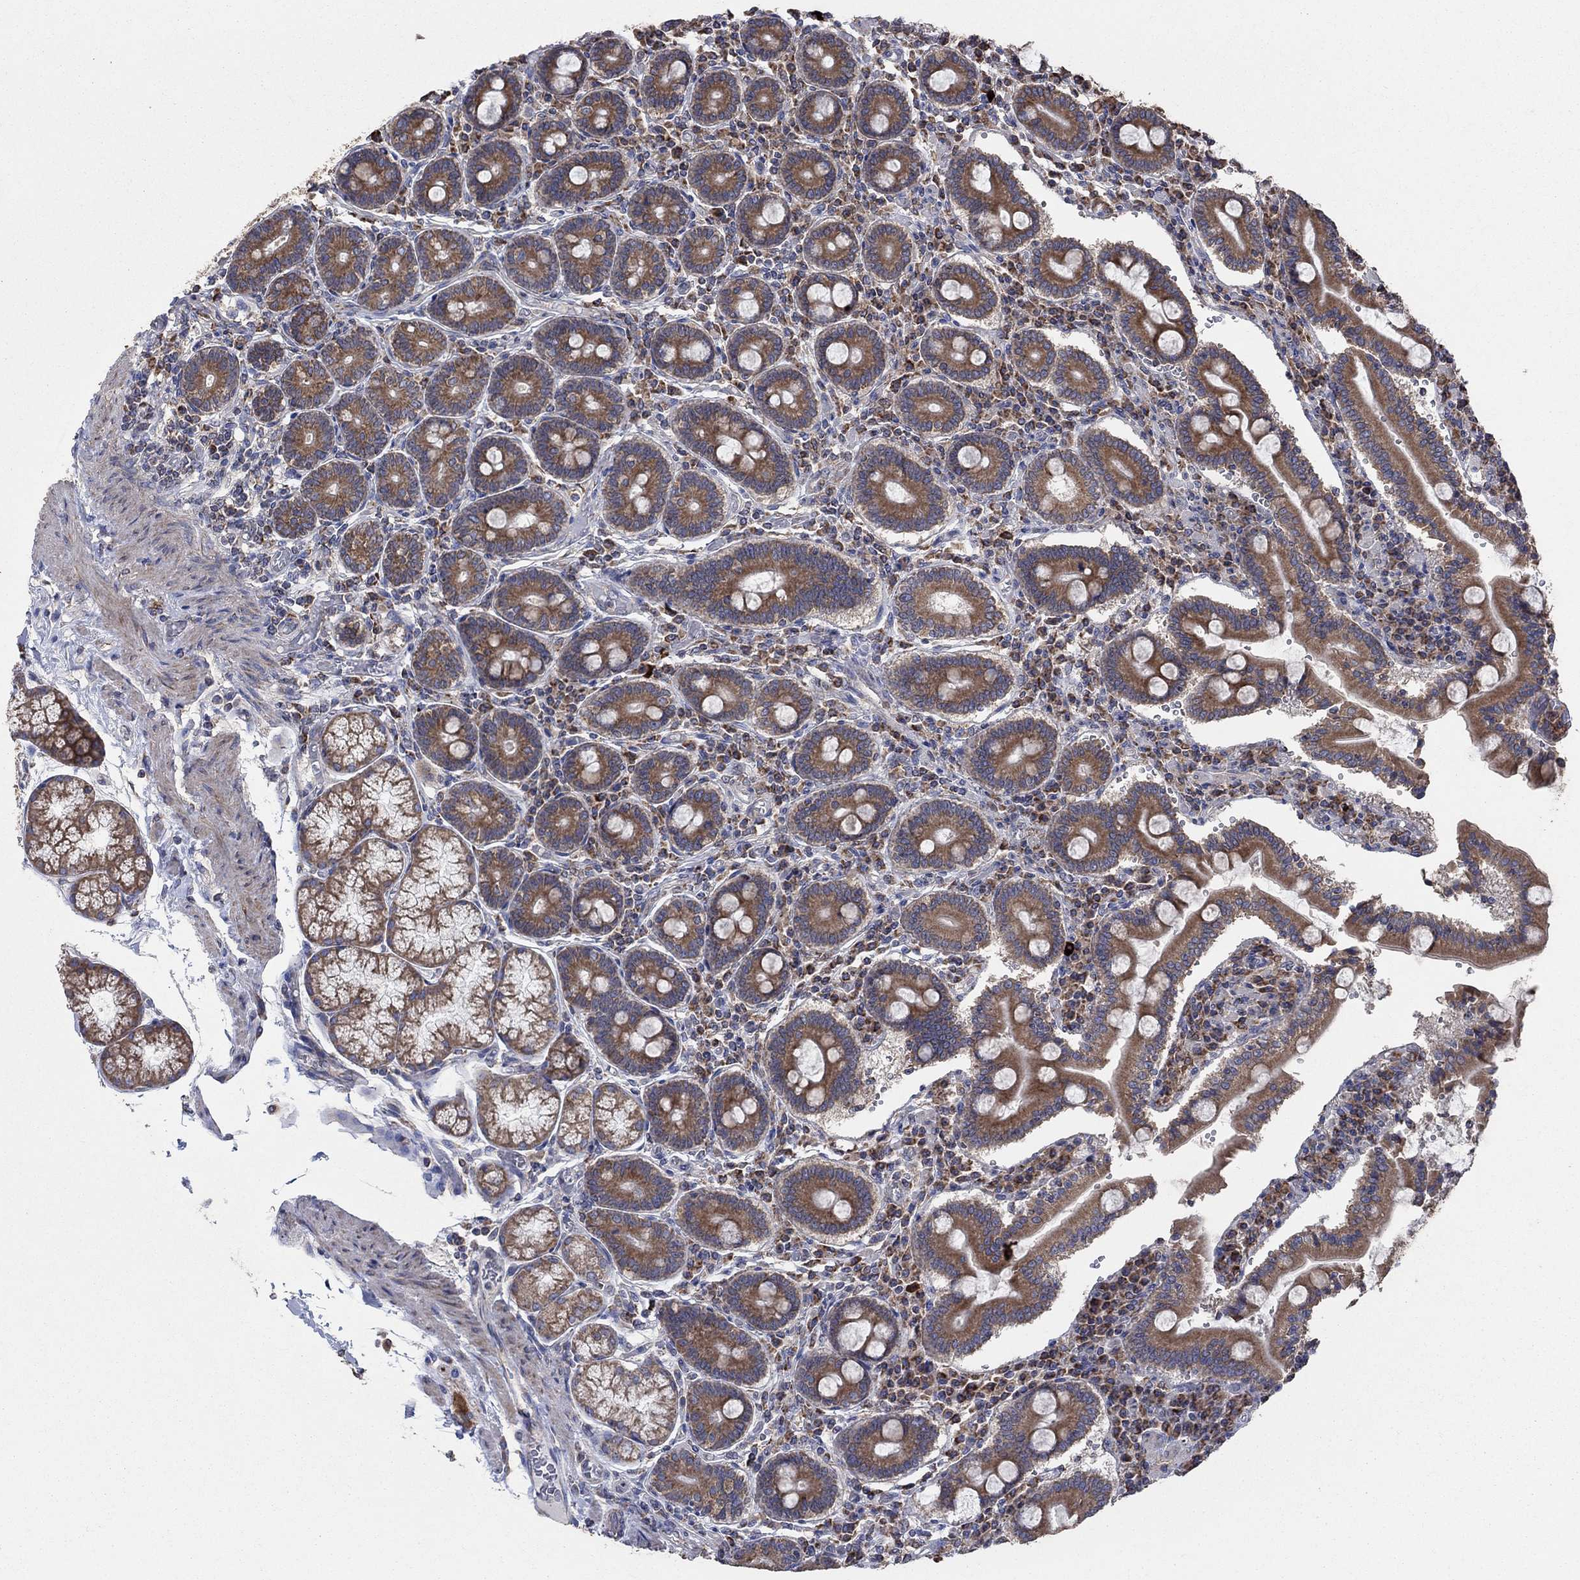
{"staining": {"intensity": "moderate", "quantity": ">75%", "location": "cytoplasmic/membranous"}, "tissue": "duodenum", "cell_type": "Glandular cells", "image_type": "normal", "snomed": [{"axis": "morphology", "description": "Normal tissue, NOS"}, {"axis": "topography", "description": "Duodenum"}], "caption": "This micrograph reveals immunohistochemistry (IHC) staining of normal human duodenum, with medium moderate cytoplasmic/membranous staining in about >75% of glandular cells.", "gene": "NCEH1", "patient": {"sex": "female", "age": 62}}